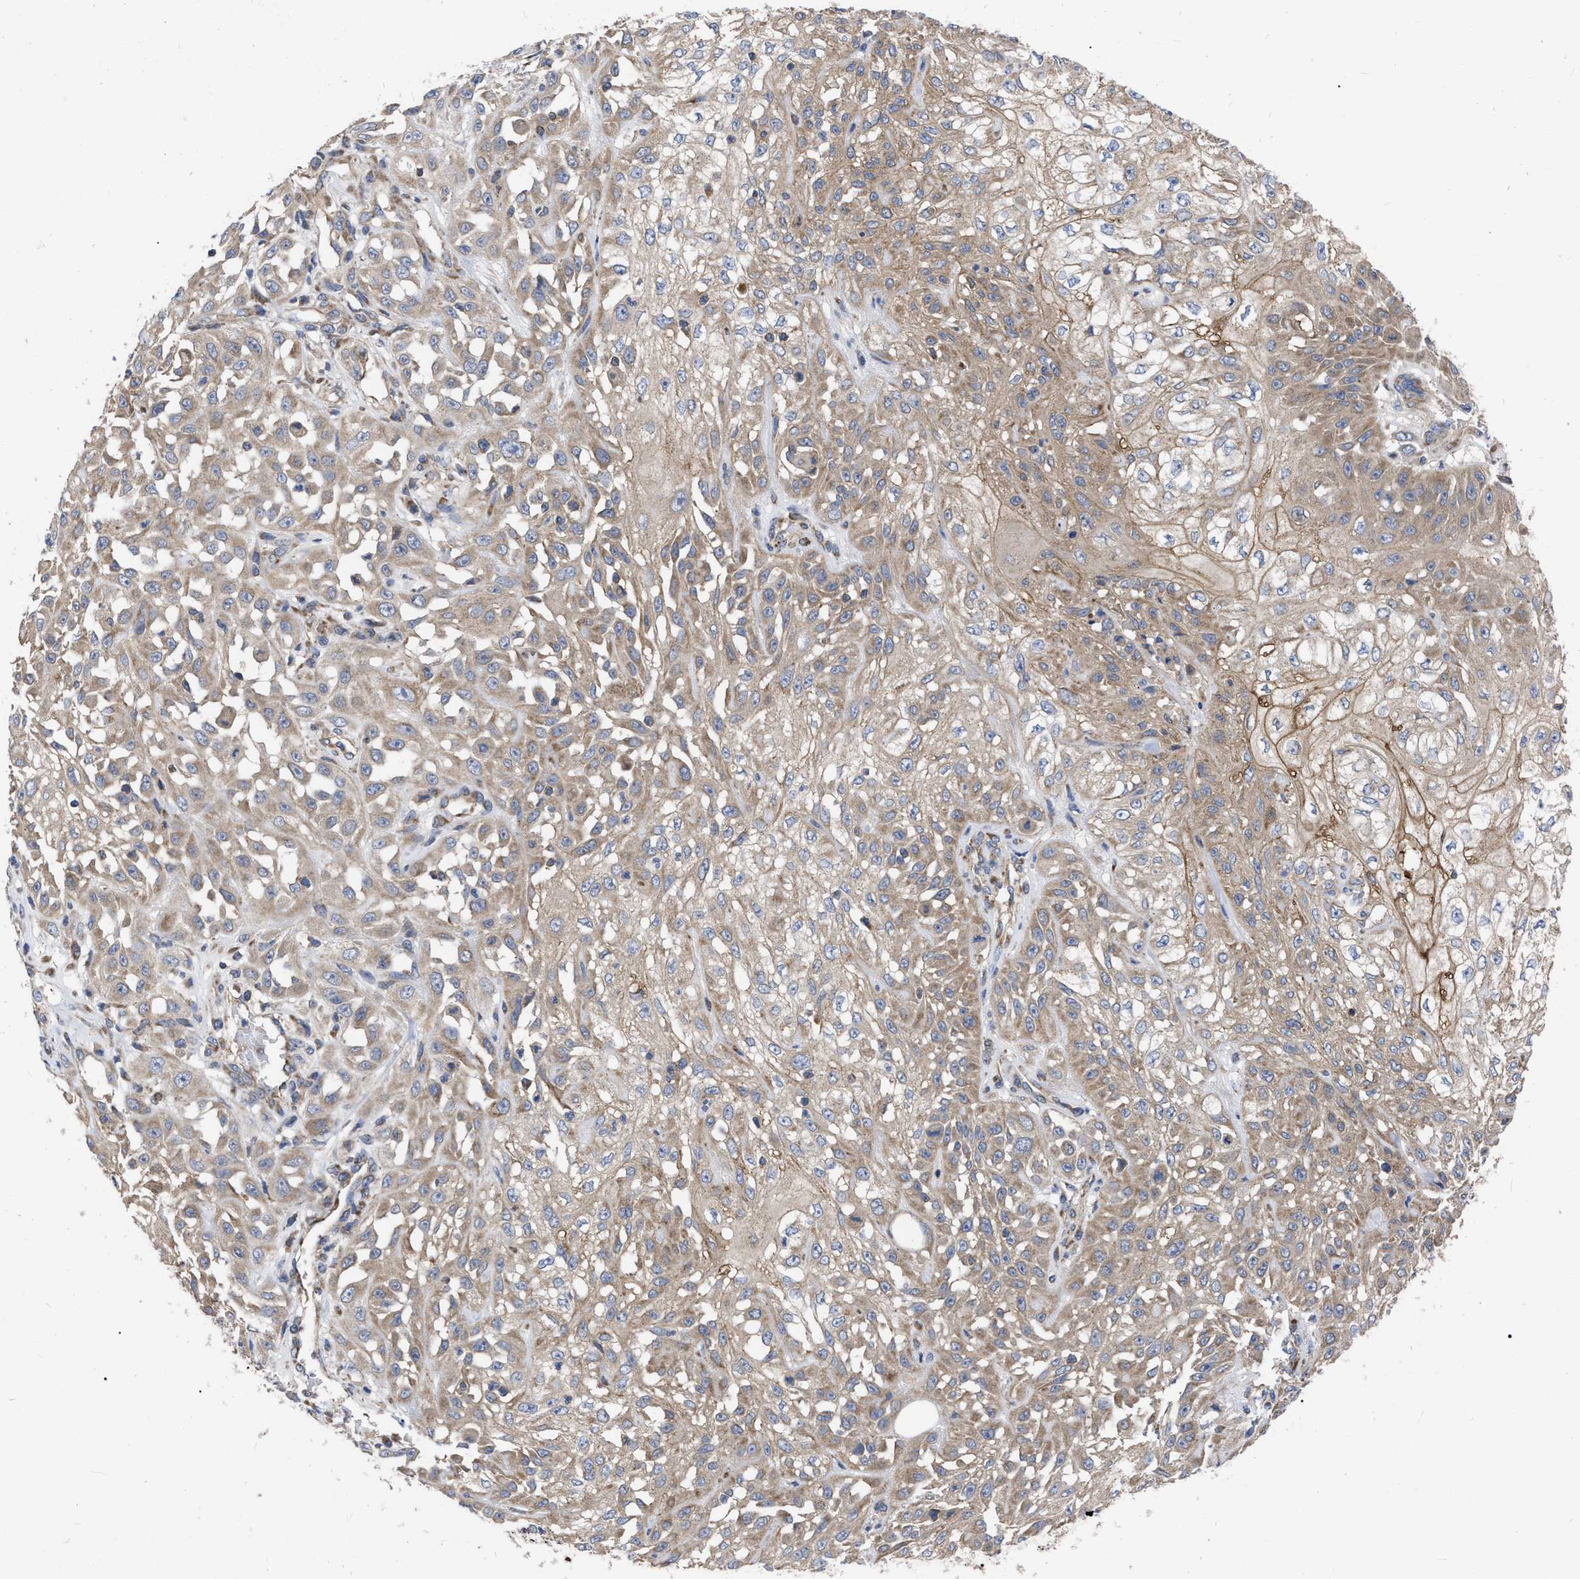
{"staining": {"intensity": "moderate", "quantity": ">75%", "location": "cytoplasmic/membranous"}, "tissue": "skin cancer", "cell_type": "Tumor cells", "image_type": "cancer", "snomed": [{"axis": "morphology", "description": "Squamous cell carcinoma, NOS"}, {"axis": "morphology", "description": "Squamous cell carcinoma, metastatic, NOS"}, {"axis": "topography", "description": "Skin"}, {"axis": "topography", "description": "Lymph node"}], "caption": "High-power microscopy captured an immunohistochemistry (IHC) micrograph of skin metastatic squamous cell carcinoma, revealing moderate cytoplasmic/membranous staining in approximately >75% of tumor cells. (DAB (3,3'-diaminobenzidine) IHC with brightfield microscopy, high magnification).", "gene": "CDKN2C", "patient": {"sex": "male", "age": 75}}